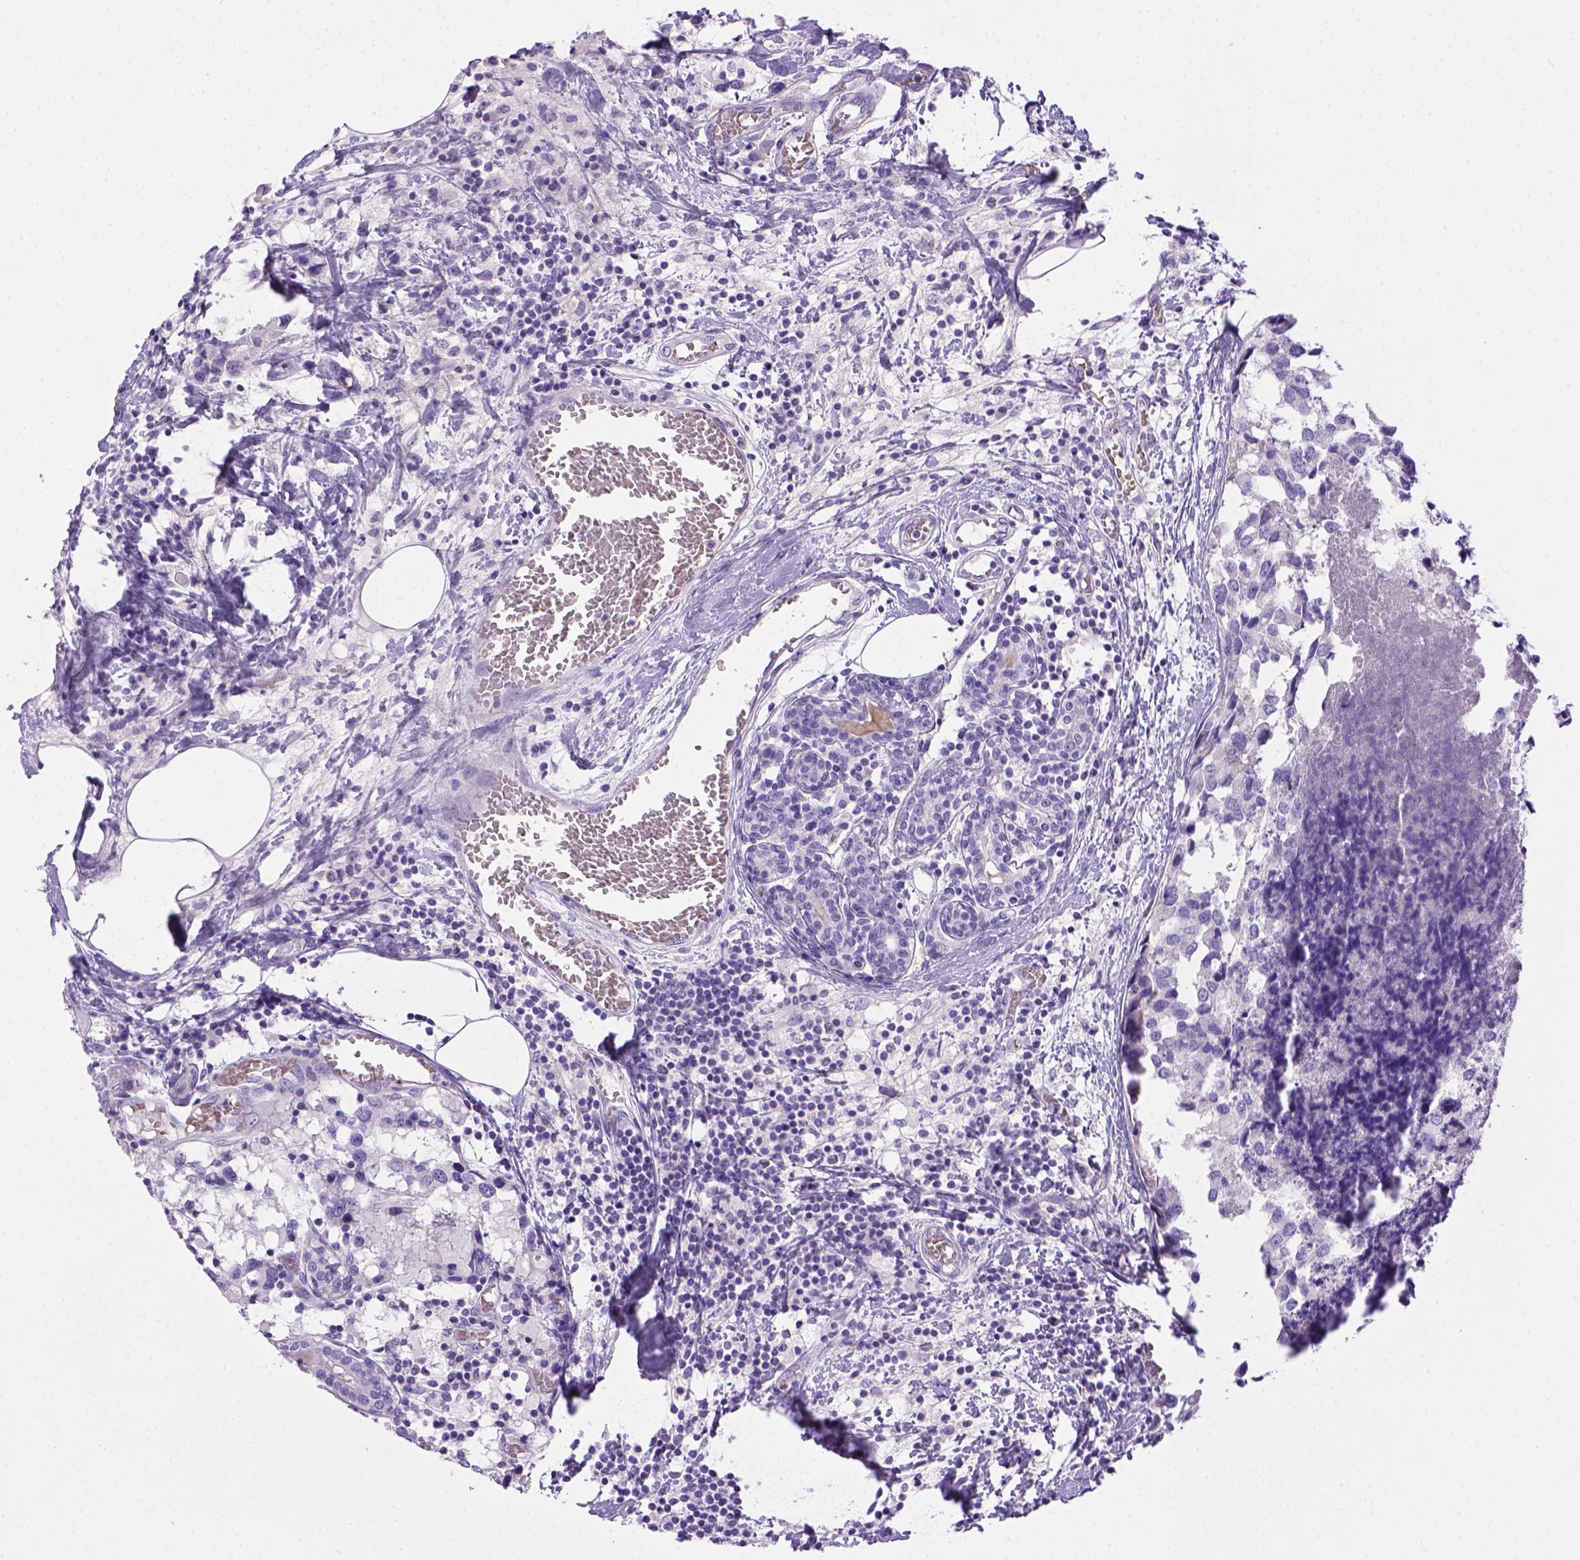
{"staining": {"intensity": "negative", "quantity": "none", "location": "none"}, "tissue": "breast cancer", "cell_type": "Tumor cells", "image_type": "cancer", "snomed": [{"axis": "morphology", "description": "Lobular carcinoma"}, {"axis": "topography", "description": "Breast"}], "caption": "Breast cancer (lobular carcinoma) stained for a protein using immunohistochemistry displays no expression tumor cells.", "gene": "BAAT", "patient": {"sex": "female", "age": 59}}